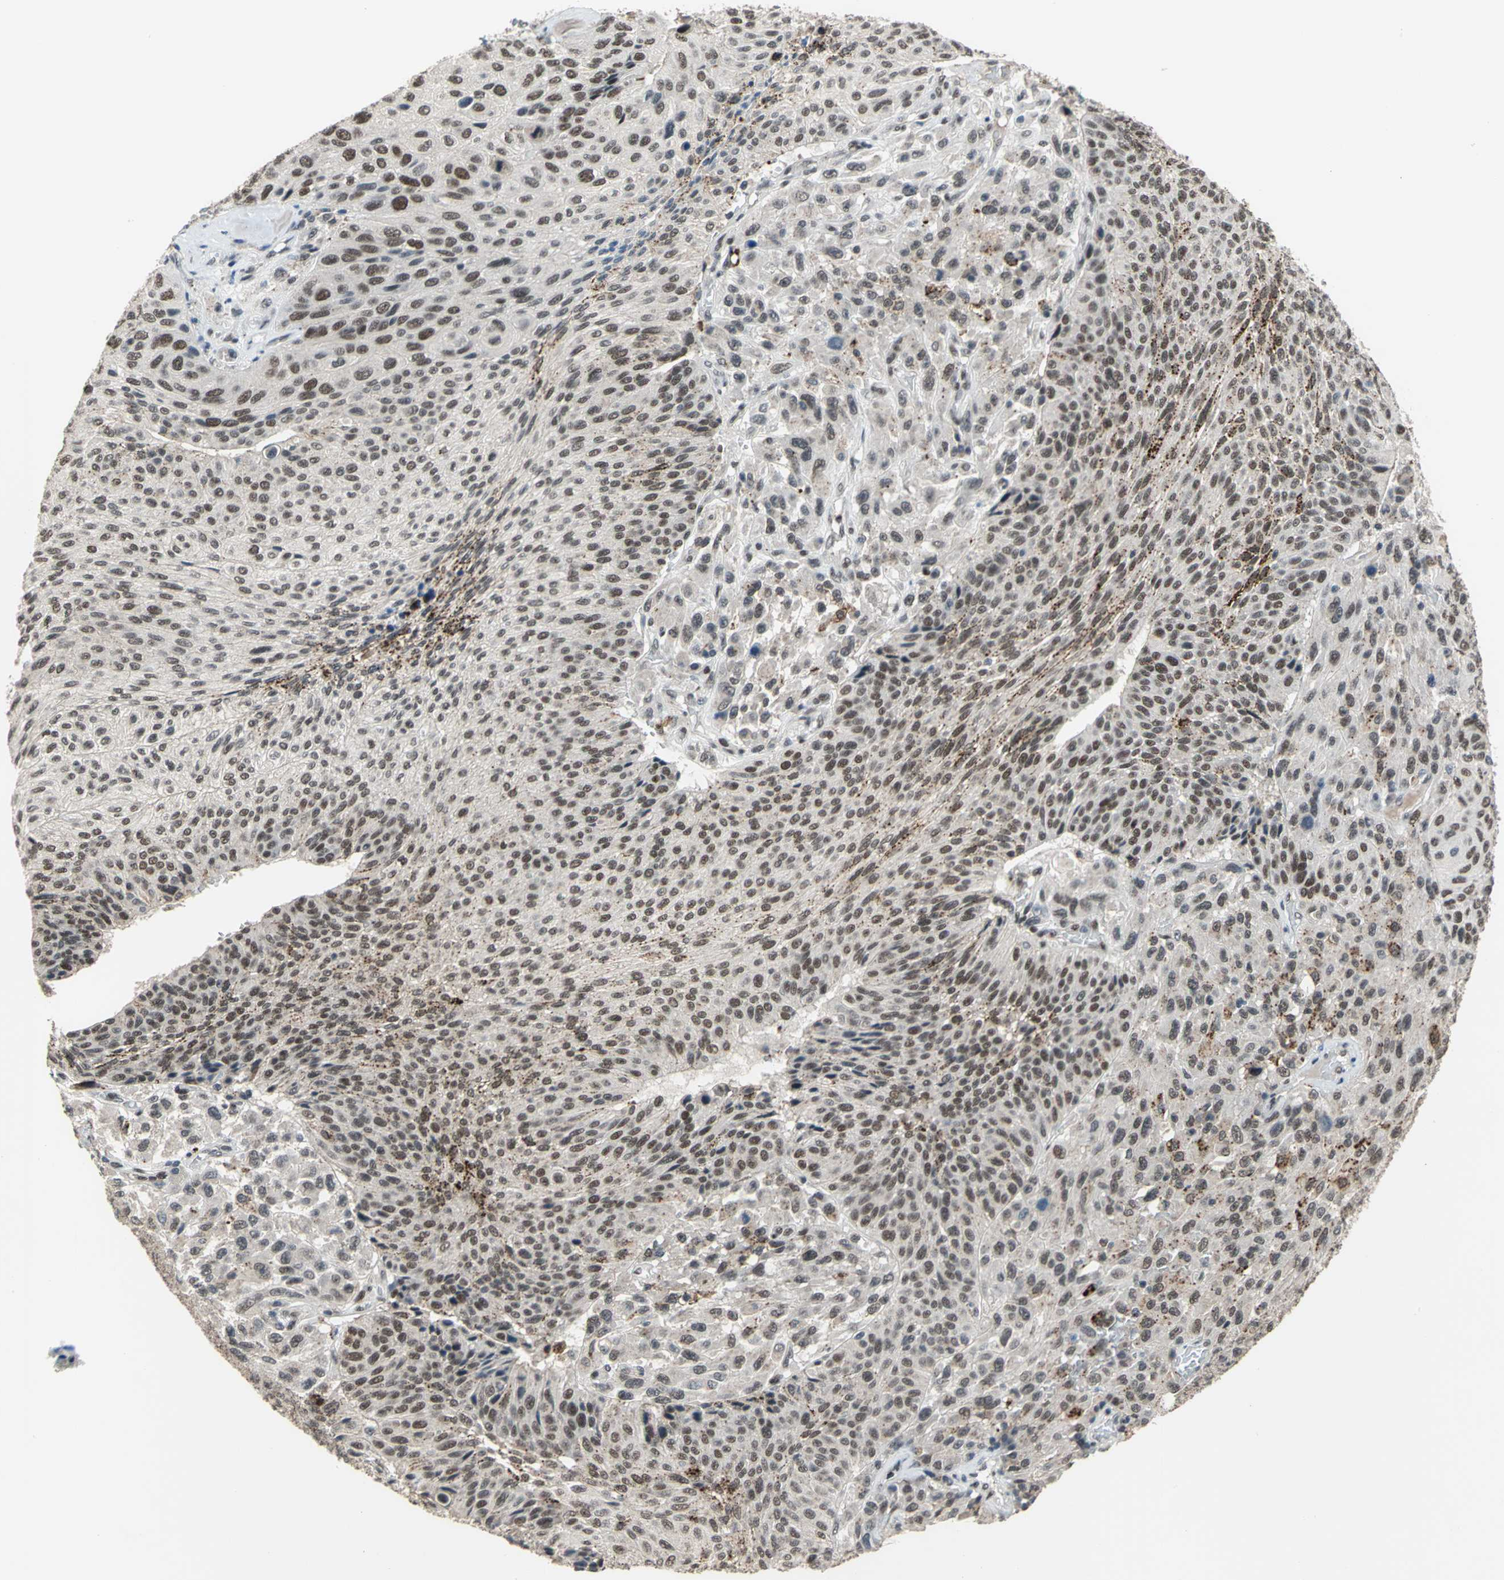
{"staining": {"intensity": "moderate", "quantity": "25%-75%", "location": "nuclear"}, "tissue": "urothelial cancer", "cell_type": "Tumor cells", "image_type": "cancer", "snomed": [{"axis": "morphology", "description": "Urothelial carcinoma, High grade"}, {"axis": "topography", "description": "Urinary bladder"}], "caption": "Tumor cells reveal medium levels of moderate nuclear staining in approximately 25%-75% of cells in human urothelial cancer.", "gene": "ELF2", "patient": {"sex": "male", "age": 66}}